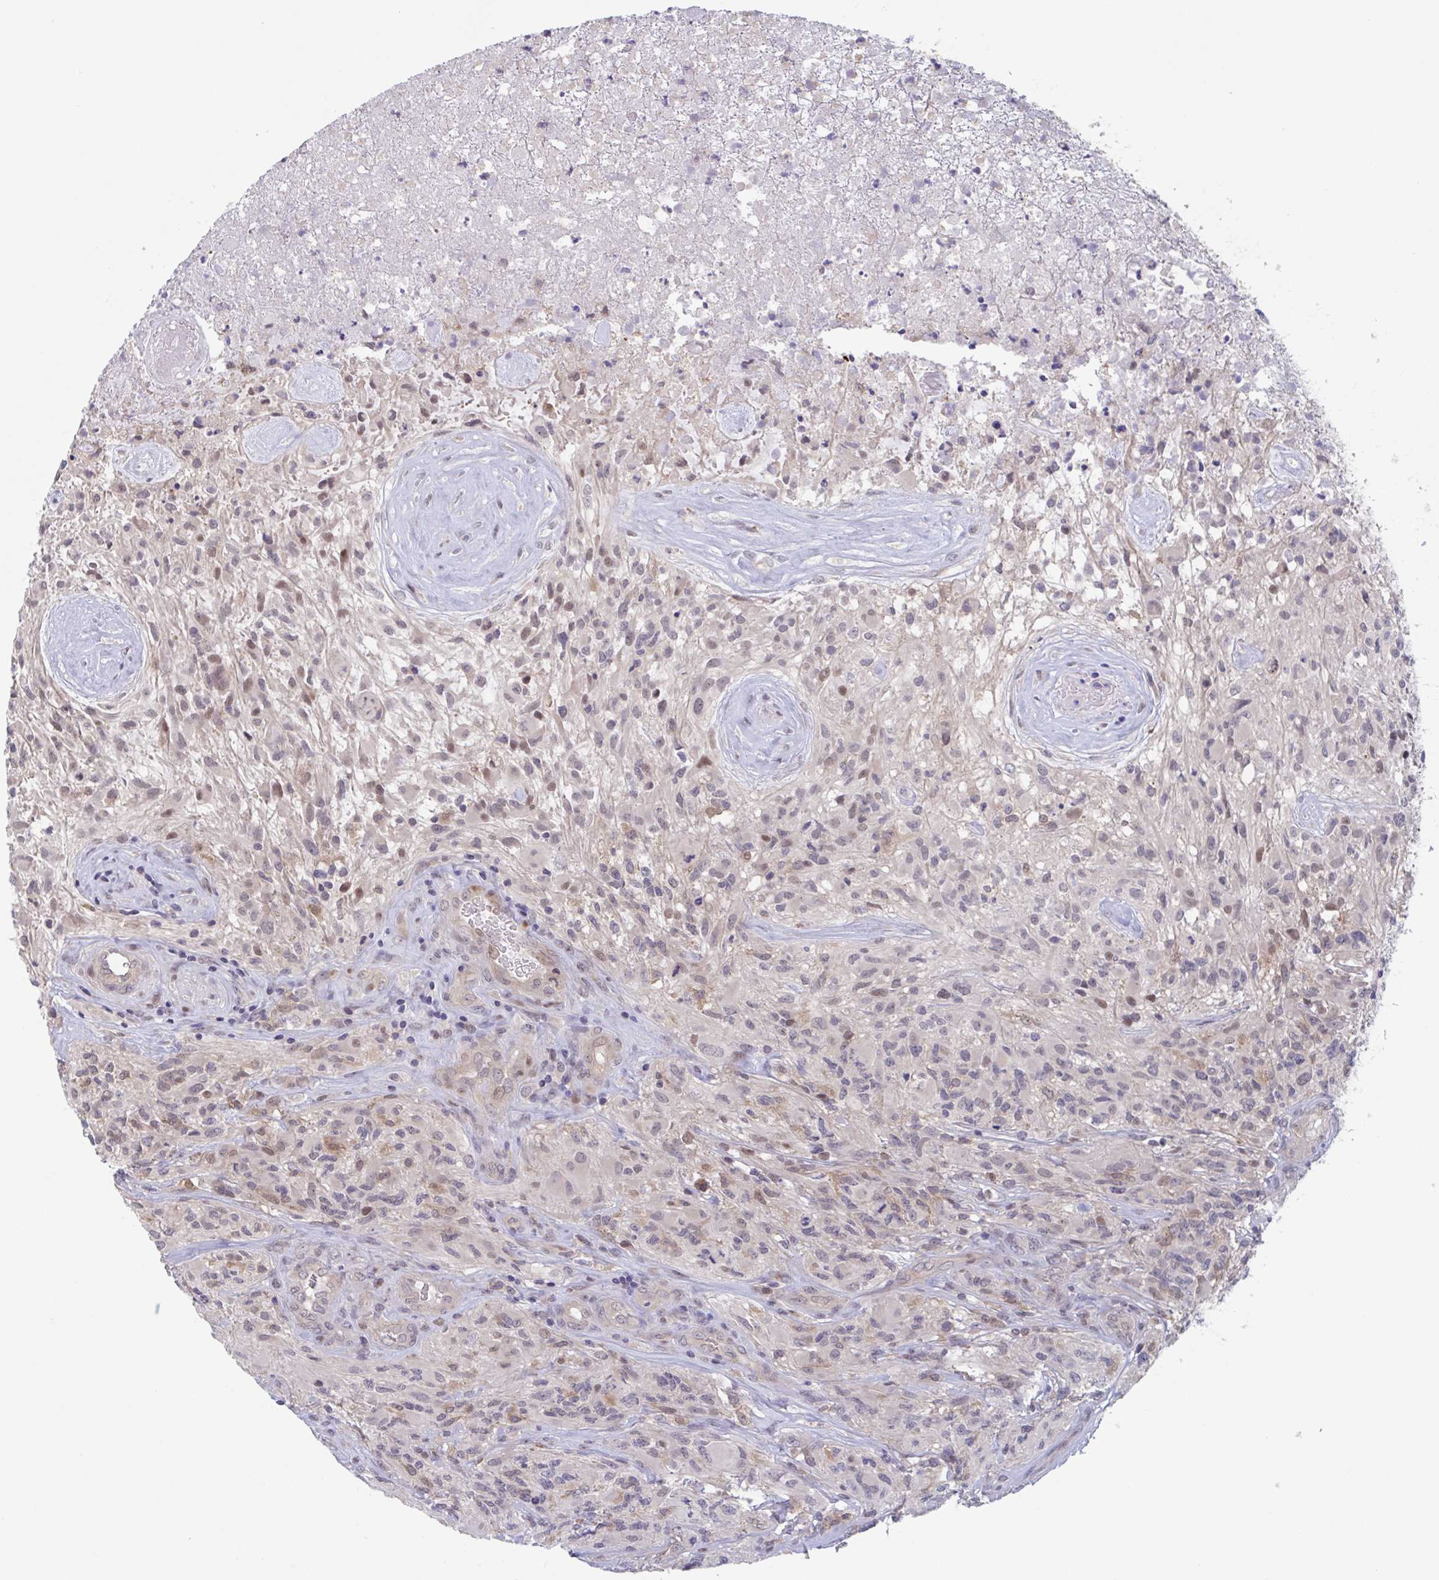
{"staining": {"intensity": "moderate", "quantity": "<25%", "location": "nuclear"}, "tissue": "glioma", "cell_type": "Tumor cells", "image_type": "cancer", "snomed": [{"axis": "morphology", "description": "Glioma, malignant, High grade"}, {"axis": "topography", "description": "Brain"}], "caption": "IHC photomicrograph of malignant glioma (high-grade) stained for a protein (brown), which shows low levels of moderate nuclear expression in about <25% of tumor cells.", "gene": "RIOK1", "patient": {"sex": "female", "age": 65}}